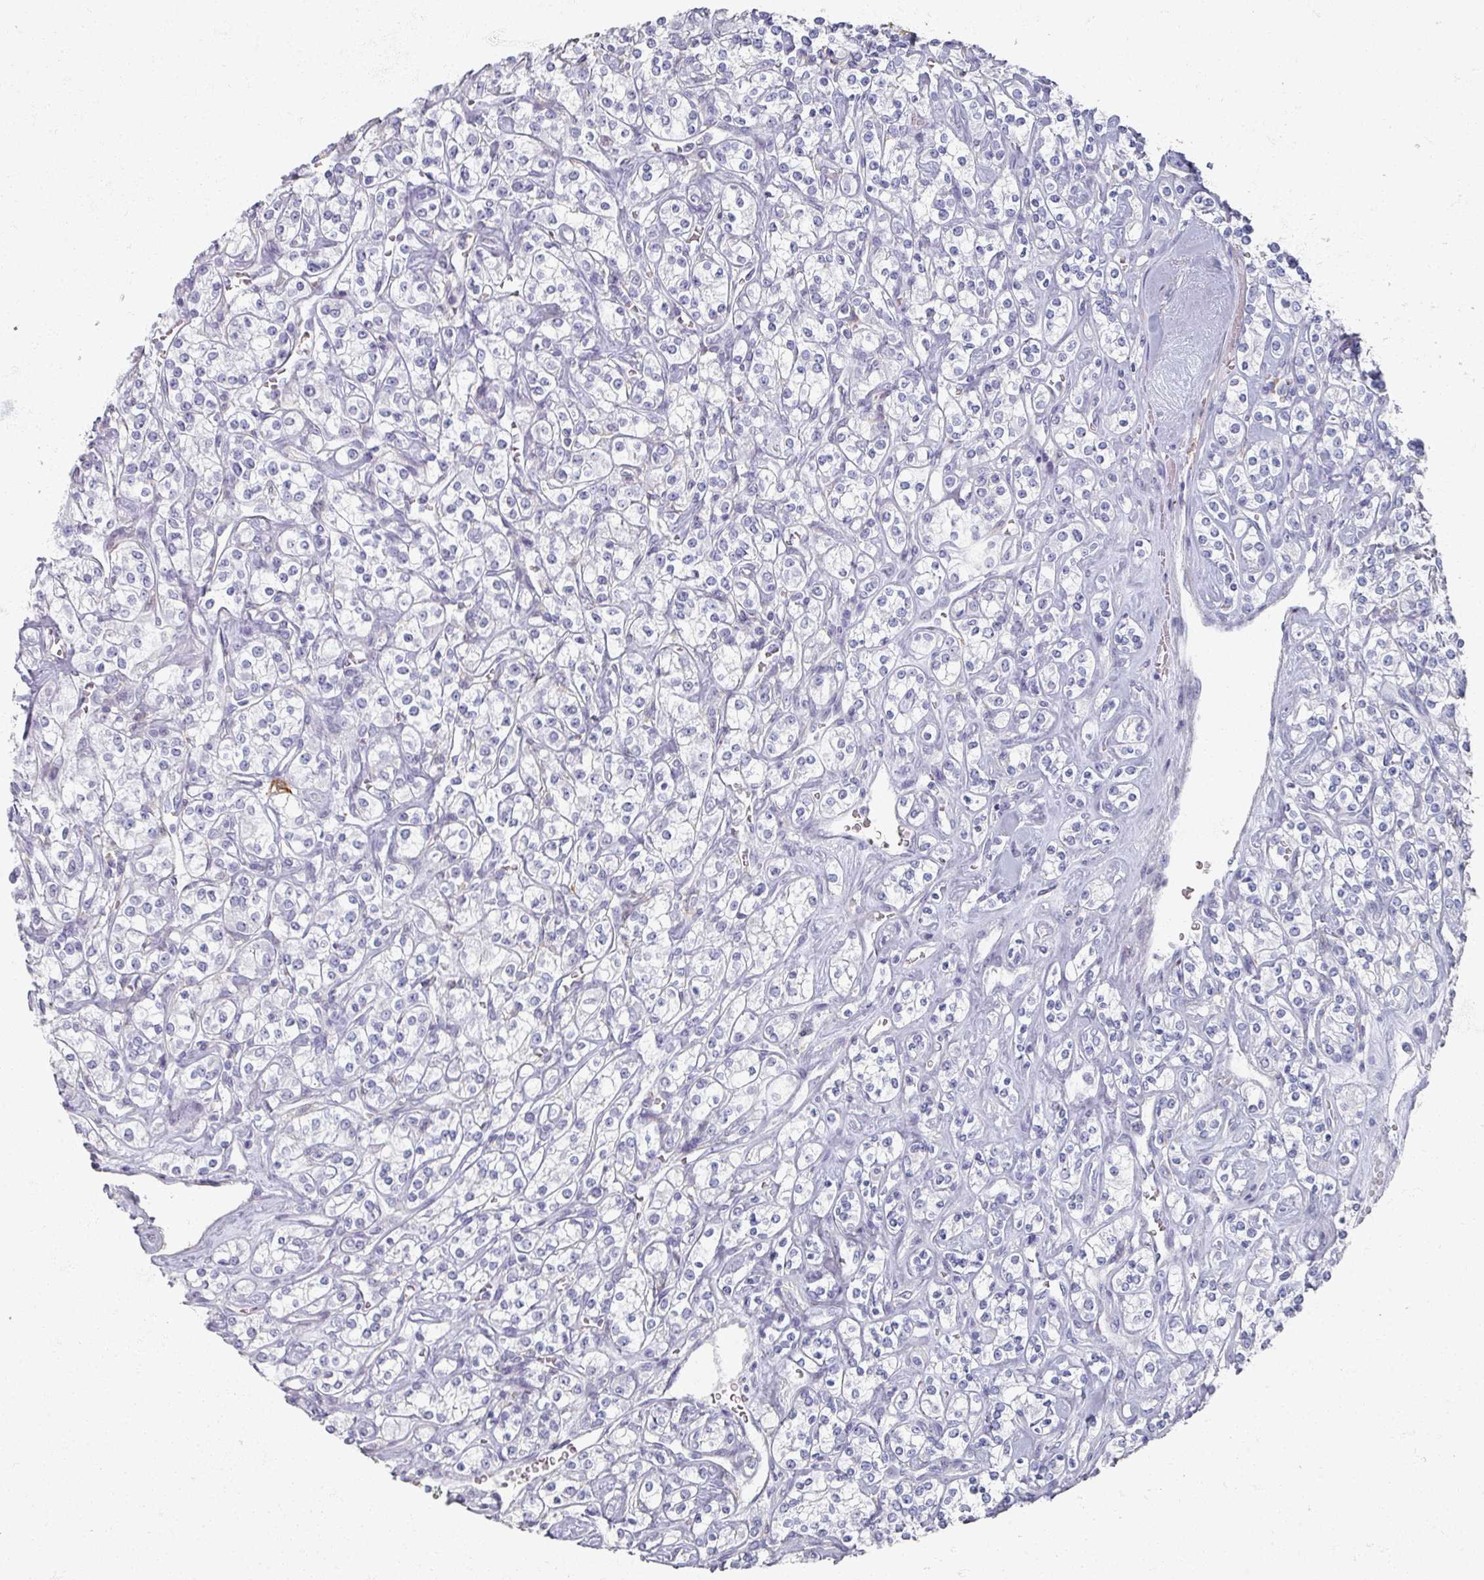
{"staining": {"intensity": "negative", "quantity": "none", "location": "none"}, "tissue": "renal cancer", "cell_type": "Tumor cells", "image_type": "cancer", "snomed": [{"axis": "morphology", "description": "Adenocarcinoma, NOS"}, {"axis": "topography", "description": "Kidney"}], "caption": "Image shows no protein expression in tumor cells of renal cancer tissue.", "gene": "OMG", "patient": {"sex": "male", "age": 77}}